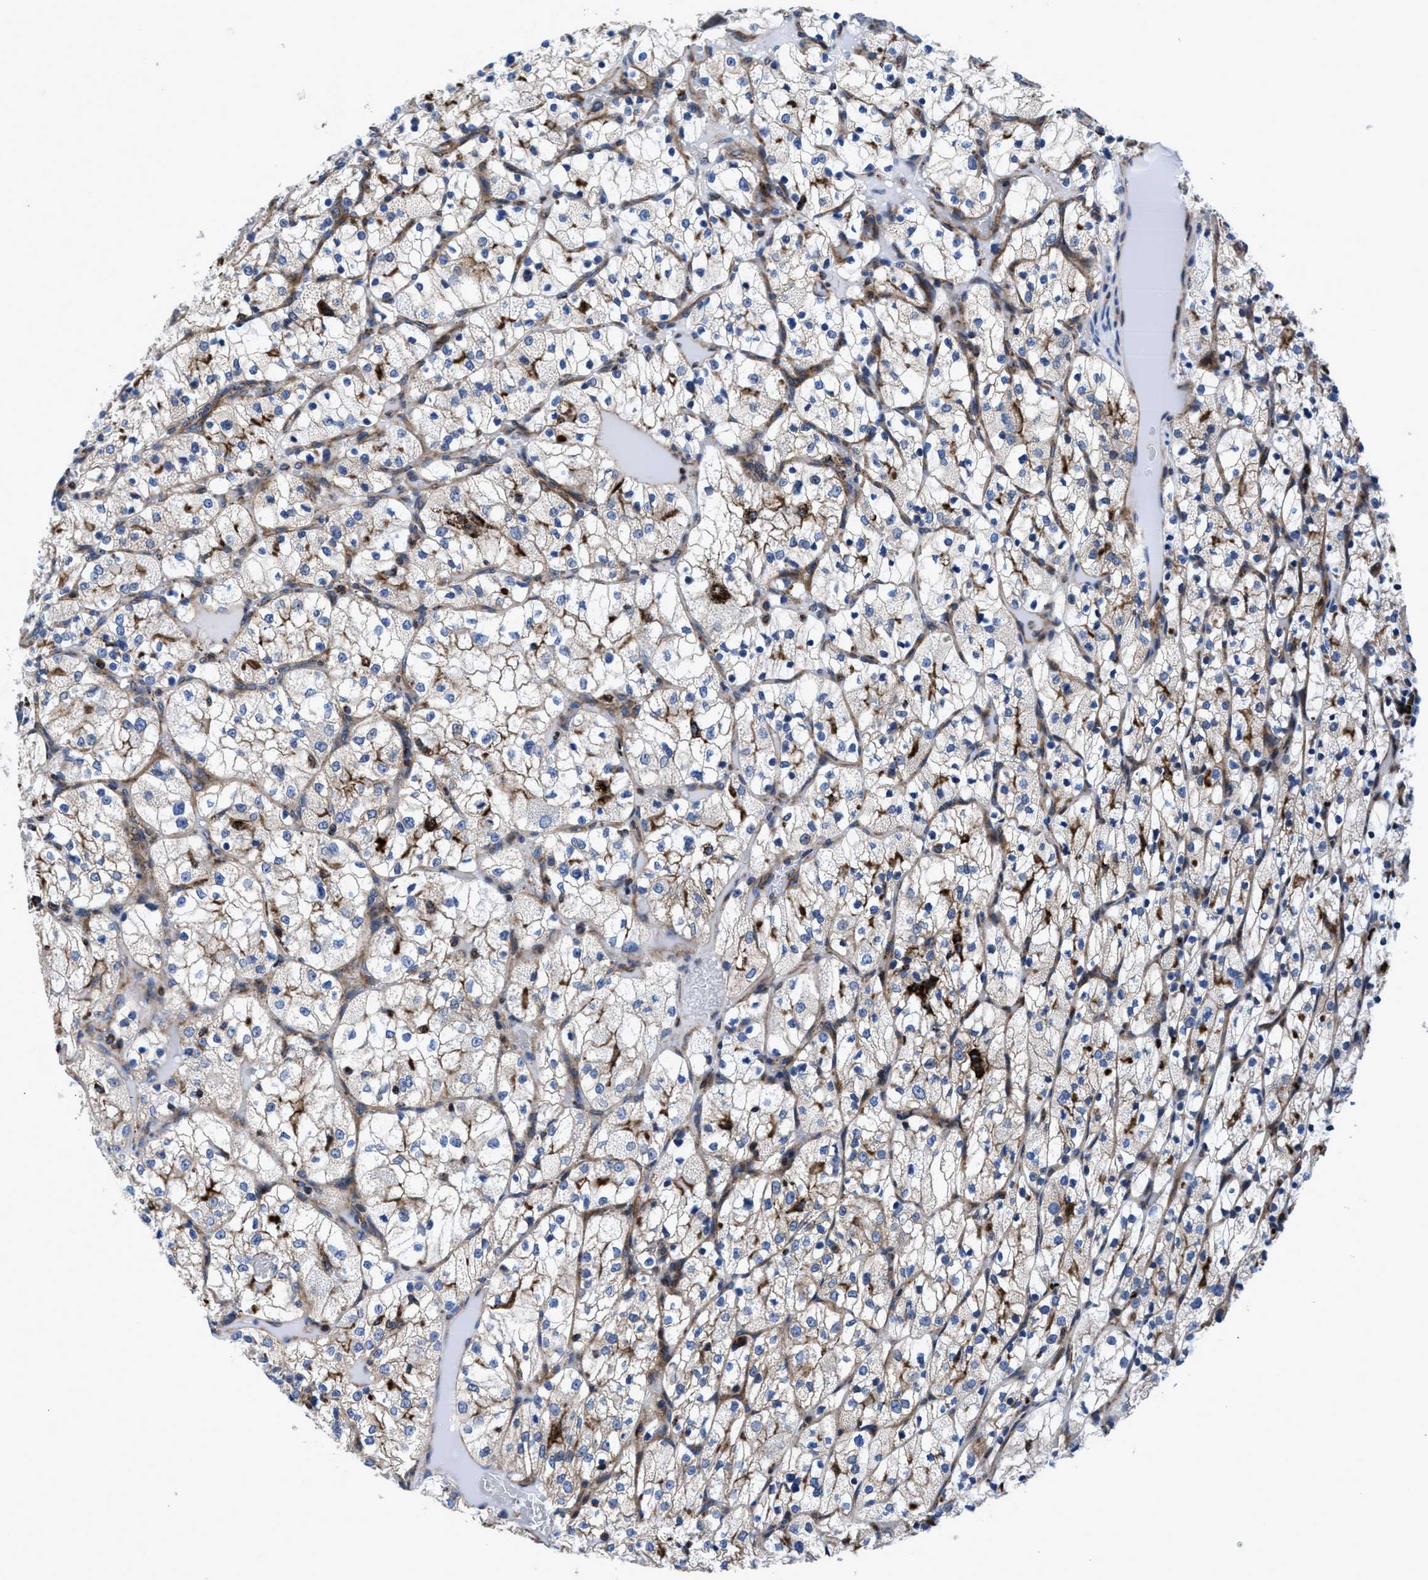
{"staining": {"intensity": "weak", "quantity": "<25%", "location": "cytoplasmic/membranous"}, "tissue": "renal cancer", "cell_type": "Tumor cells", "image_type": "cancer", "snomed": [{"axis": "morphology", "description": "Adenocarcinoma, NOS"}, {"axis": "topography", "description": "Kidney"}], "caption": "Tumor cells show no significant protein staining in renal cancer (adenocarcinoma). (DAB IHC, high magnification).", "gene": "PRR15L", "patient": {"sex": "female", "age": 69}}